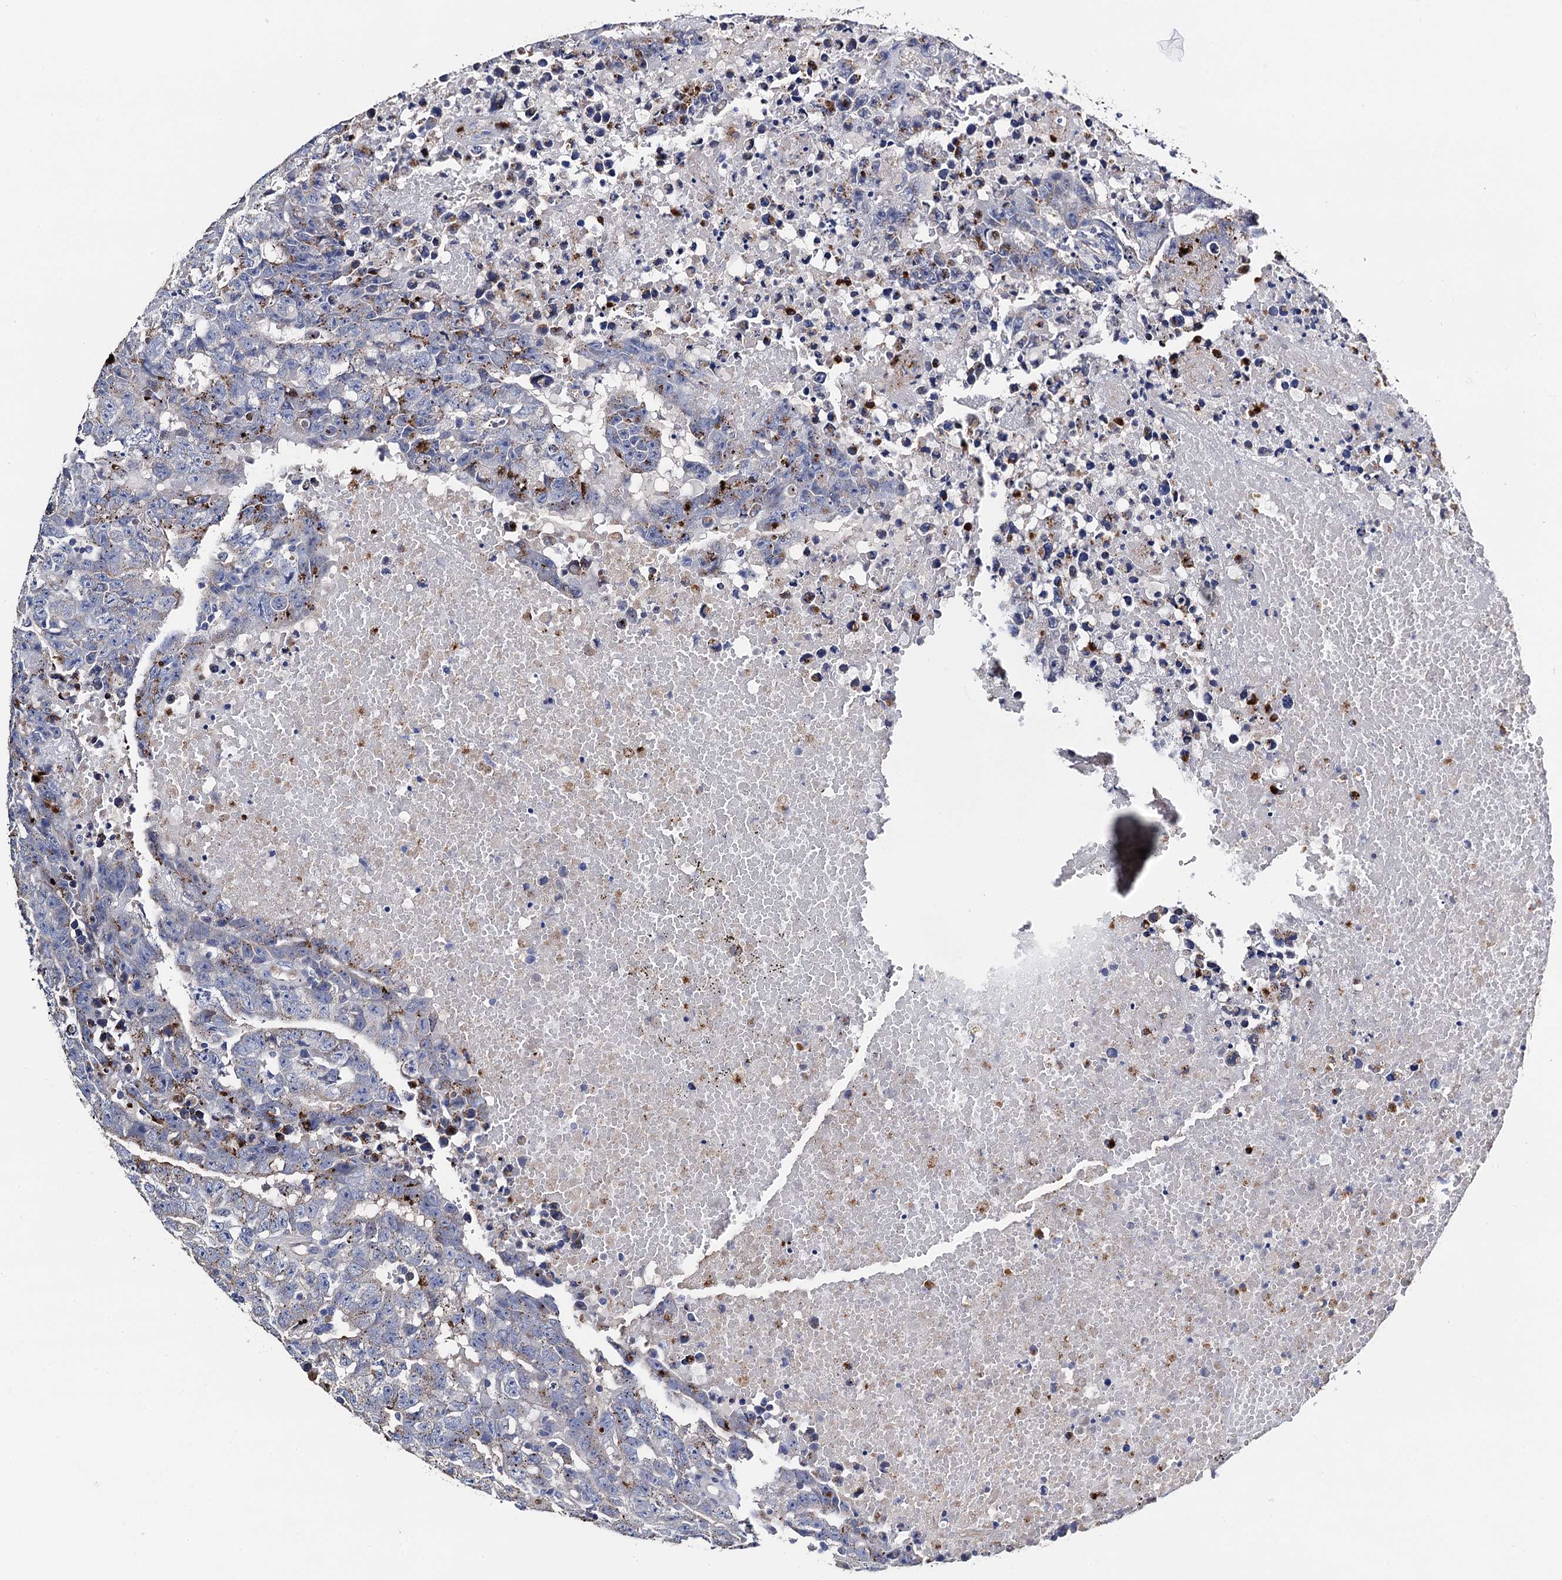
{"staining": {"intensity": "negative", "quantity": "none", "location": "none"}, "tissue": "testis cancer", "cell_type": "Tumor cells", "image_type": "cancer", "snomed": [{"axis": "morphology", "description": "Carcinoma, Embryonal, NOS"}, {"axis": "topography", "description": "Testis"}], "caption": "A high-resolution photomicrograph shows immunohistochemistry staining of testis cancer, which exhibits no significant staining in tumor cells.", "gene": "FREM3", "patient": {"sex": "male", "age": 25}}